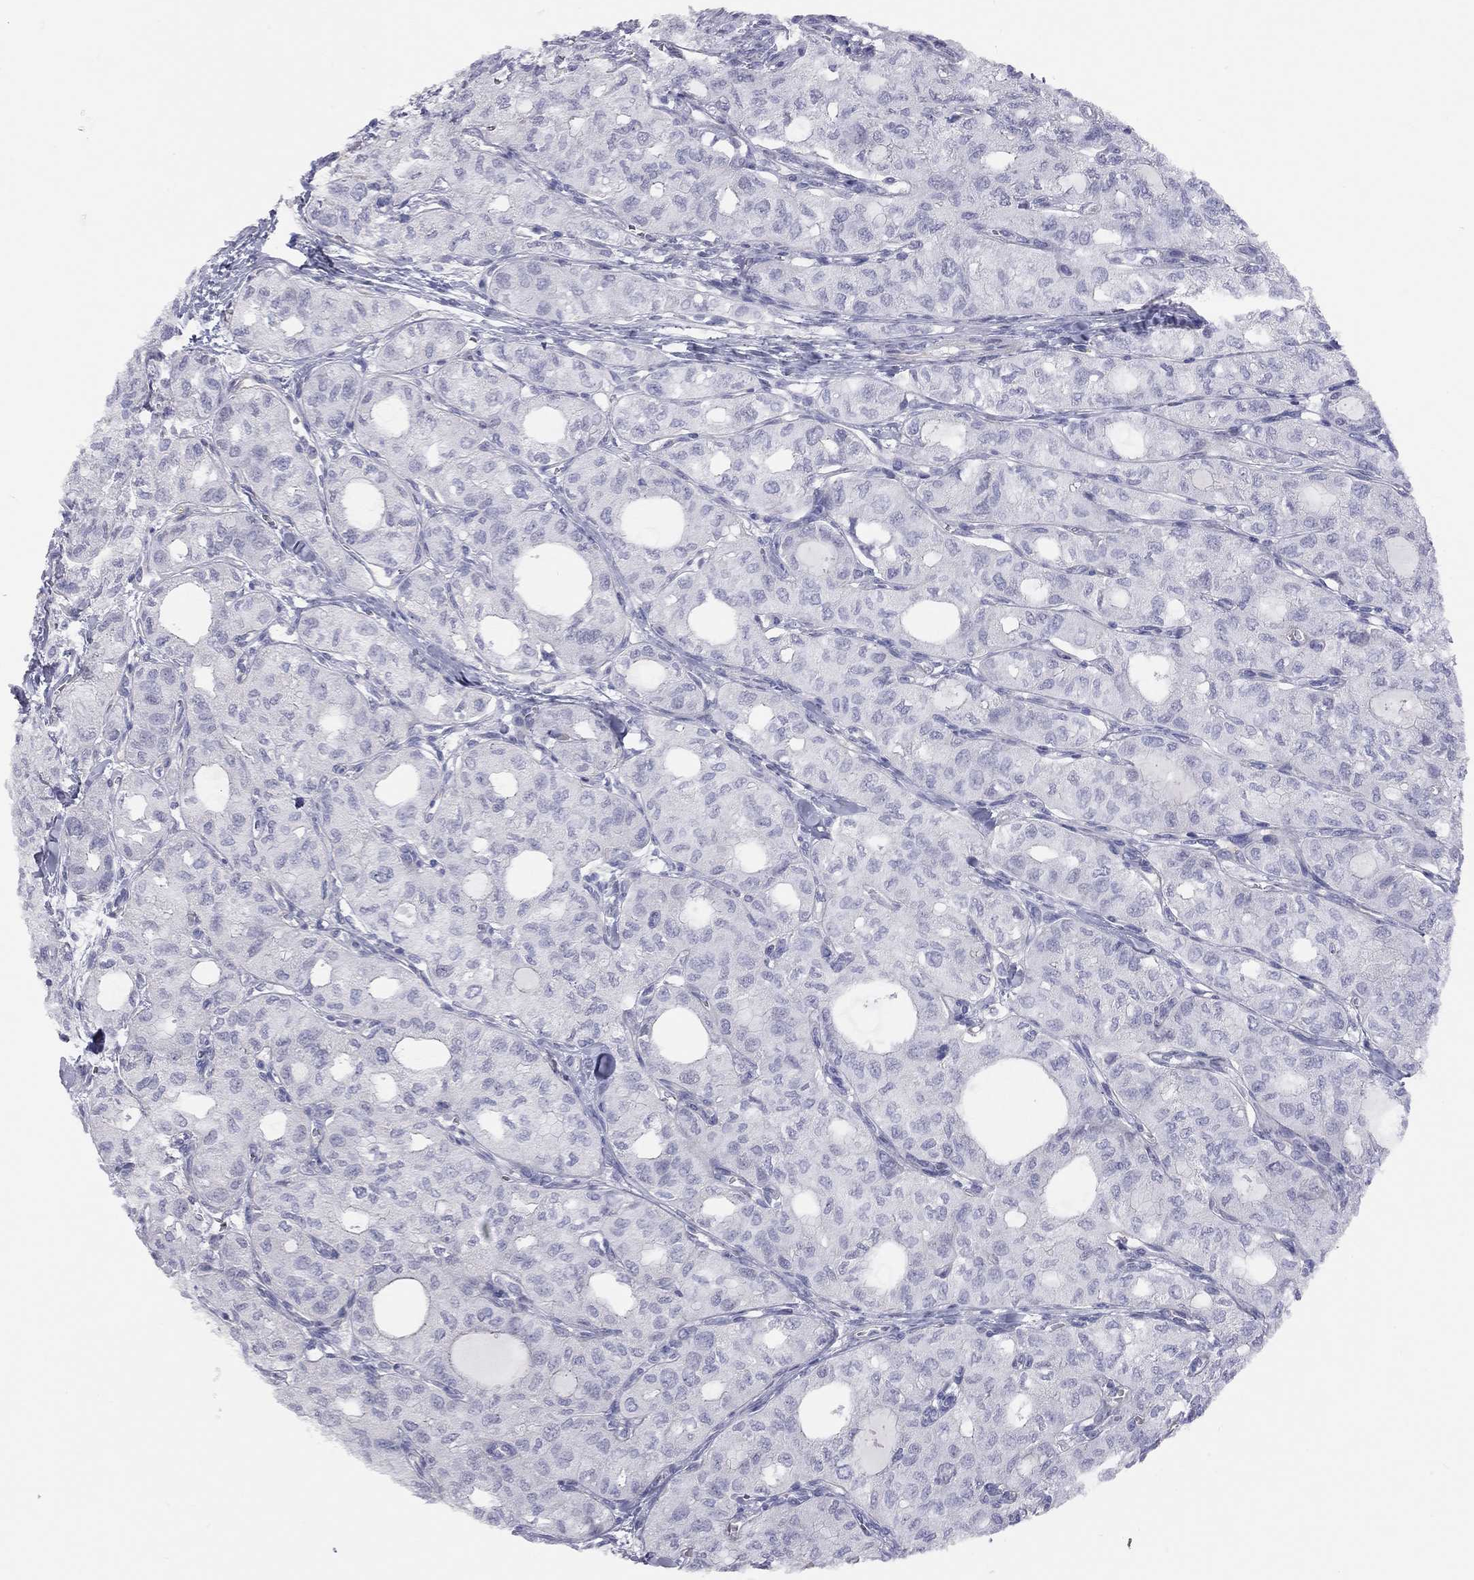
{"staining": {"intensity": "negative", "quantity": "none", "location": "none"}, "tissue": "thyroid cancer", "cell_type": "Tumor cells", "image_type": "cancer", "snomed": [{"axis": "morphology", "description": "Follicular adenoma carcinoma, NOS"}, {"axis": "topography", "description": "Thyroid gland"}], "caption": "Micrograph shows no protein positivity in tumor cells of follicular adenoma carcinoma (thyroid) tissue. (Brightfield microscopy of DAB (3,3'-diaminobenzidine) IHC at high magnification).", "gene": "ADCYAP1", "patient": {"sex": "male", "age": 75}}